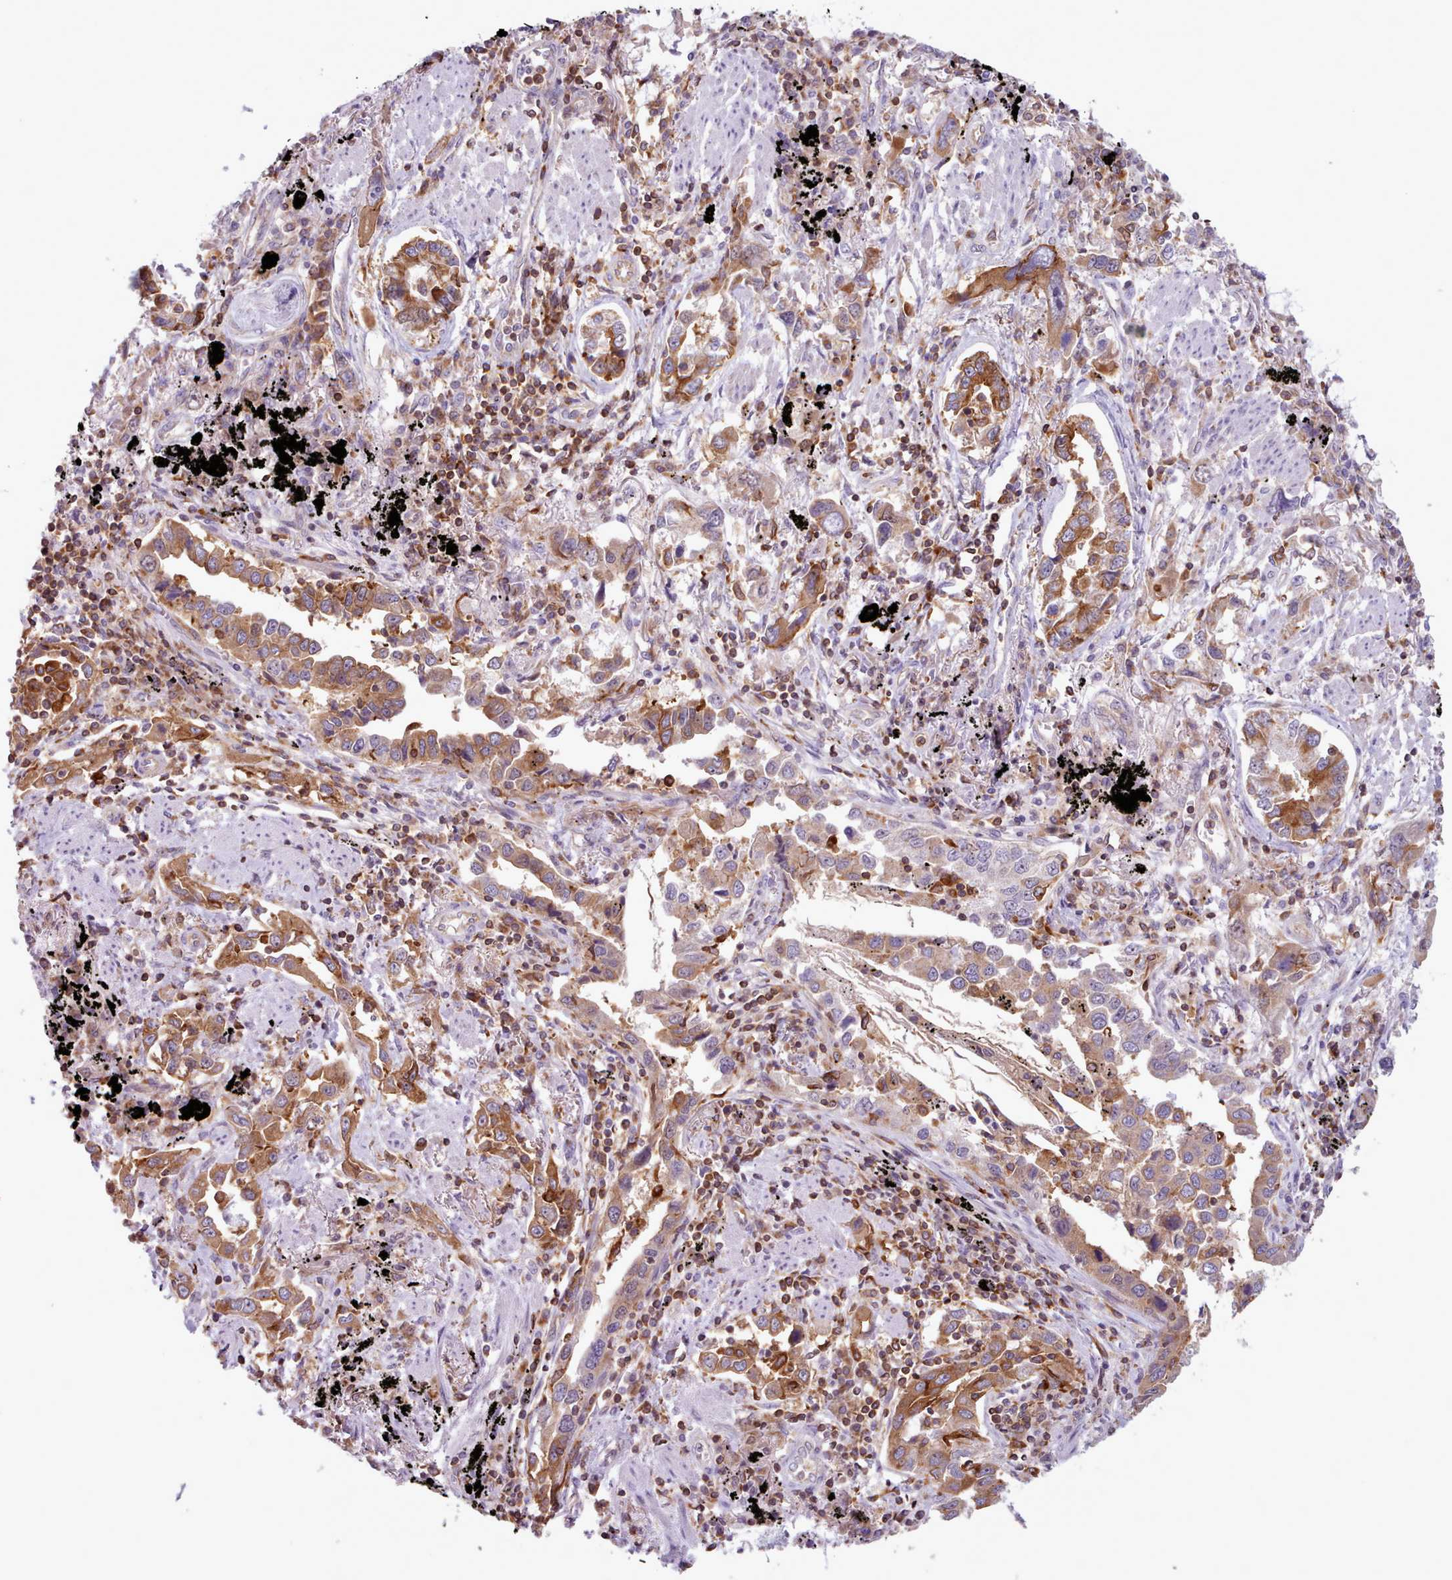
{"staining": {"intensity": "moderate", "quantity": "25%-75%", "location": "cytoplasmic/membranous"}, "tissue": "lung cancer", "cell_type": "Tumor cells", "image_type": "cancer", "snomed": [{"axis": "morphology", "description": "Adenocarcinoma, NOS"}, {"axis": "topography", "description": "Lung"}], "caption": "Moderate cytoplasmic/membranous protein positivity is seen in about 25%-75% of tumor cells in lung adenocarcinoma.", "gene": "CRYBG1", "patient": {"sex": "male", "age": 67}}